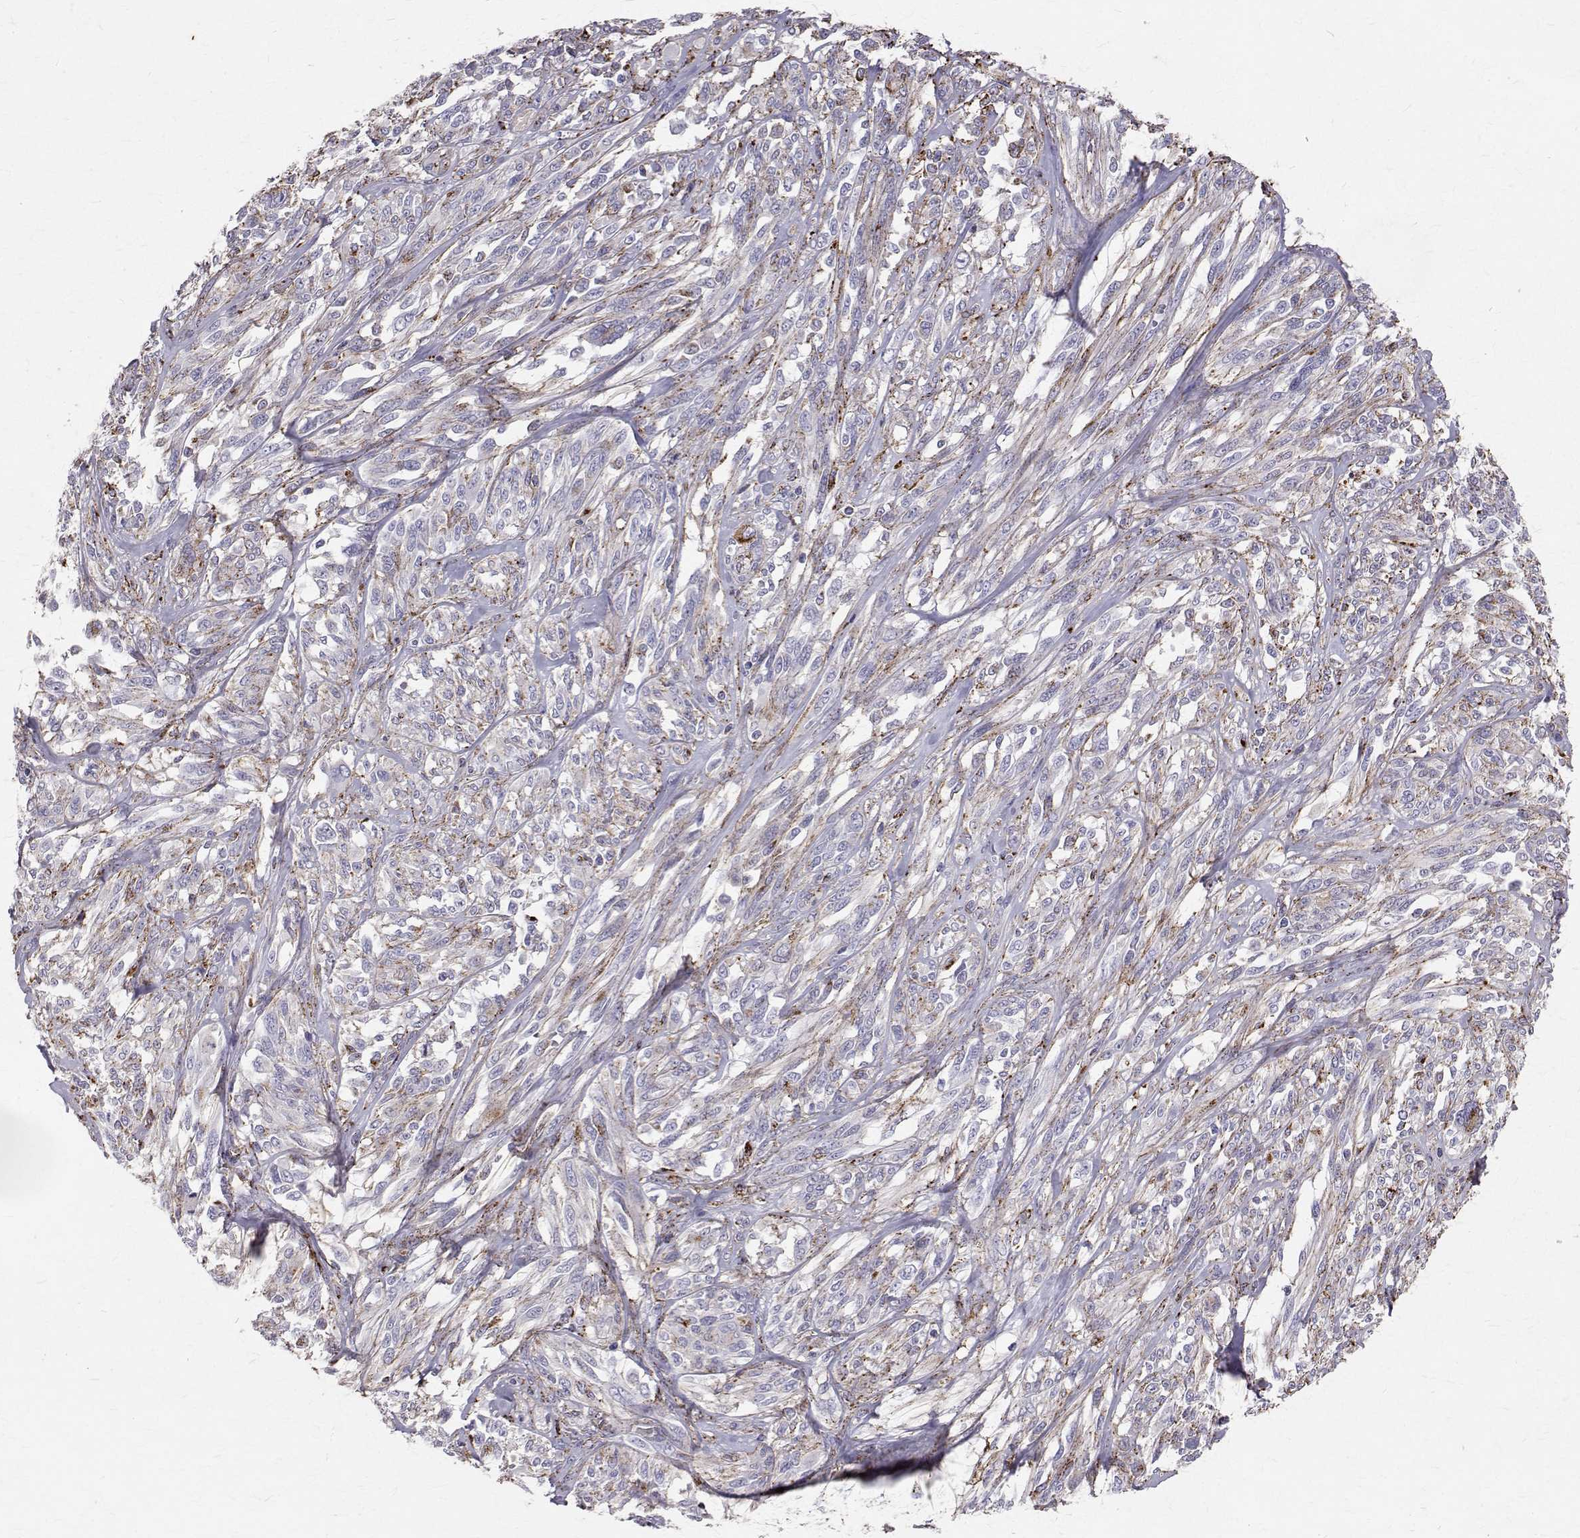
{"staining": {"intensity": "negative", "quantity": "none", "location": "none"}, "tissue": "melanoma", "cell_type": "Tumor cells", "image_type": "cancer", "snomed": [{"axis": "morphology", "description": "Malignant melanoma, NOS"}, {"axis": "topography", "description": "Skin"}], "caption": "An immunohistochemistry (IHC) micrograph of melanoma is shown. There is no staining in tumor cells of melanoma.", "gene": "TPP1", "patient": {"sex": "female", "age": 91}}